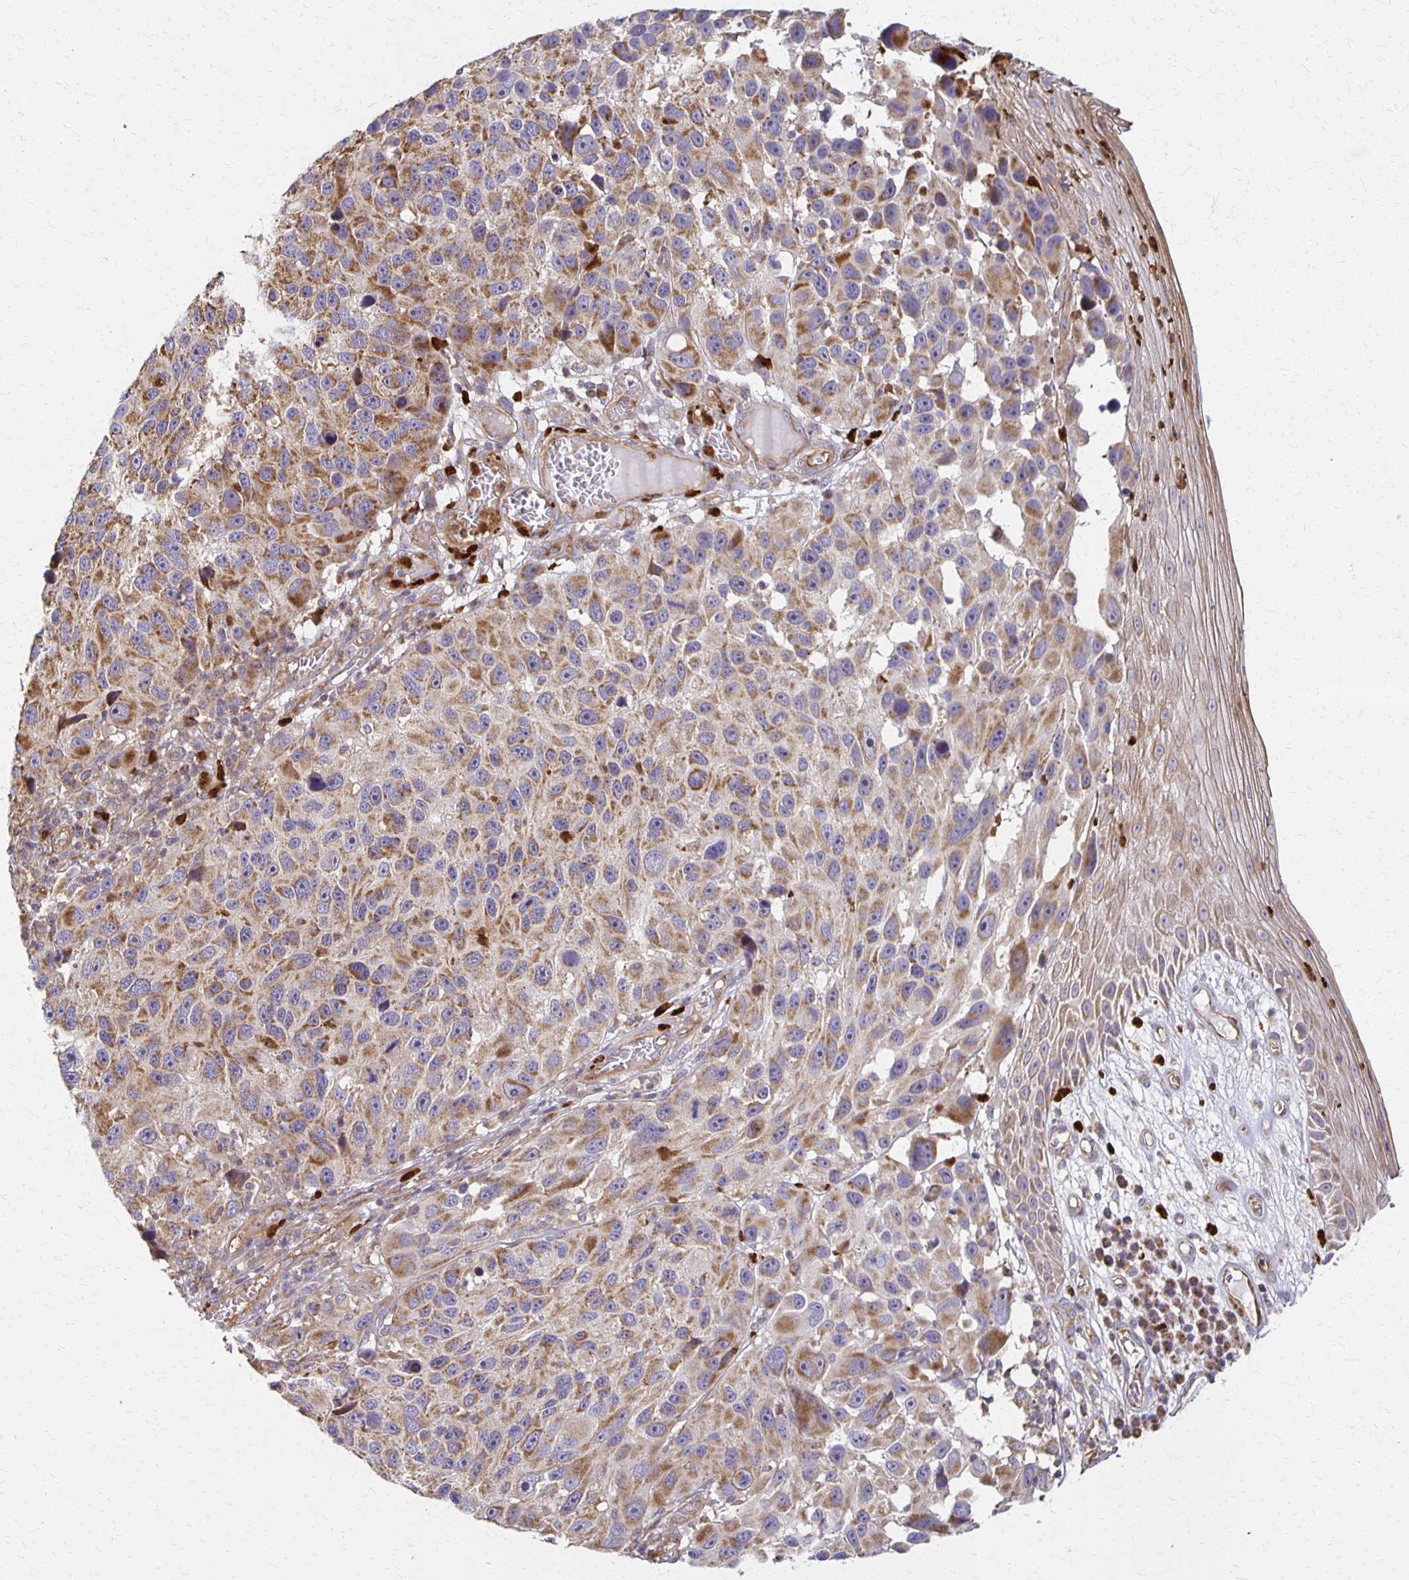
{"staining": {"intensity": "moderate", "quantity": "25%-75%", "location": "cytoplasmic/membranous"}, "tissue": "melanoma", "cell_type": "Tumor cells", "image_type": "cancer", "snomed": [{"axis": "morphology", "description": "Malignant melanoma, NOS"}, {"axis": "topography", "description": "Skin"}], "caption": "Immunohistochemical staining of malignant melanoma shows medium levels of moderate cytoplasmic/membranous expression in approximately 25%-75% of tumor cells. (DAB = brown stain, brightfield microscopy at high magnification).", "gene": "EIF4EBP2", "patient": {"sex": "male", "age": 53}}